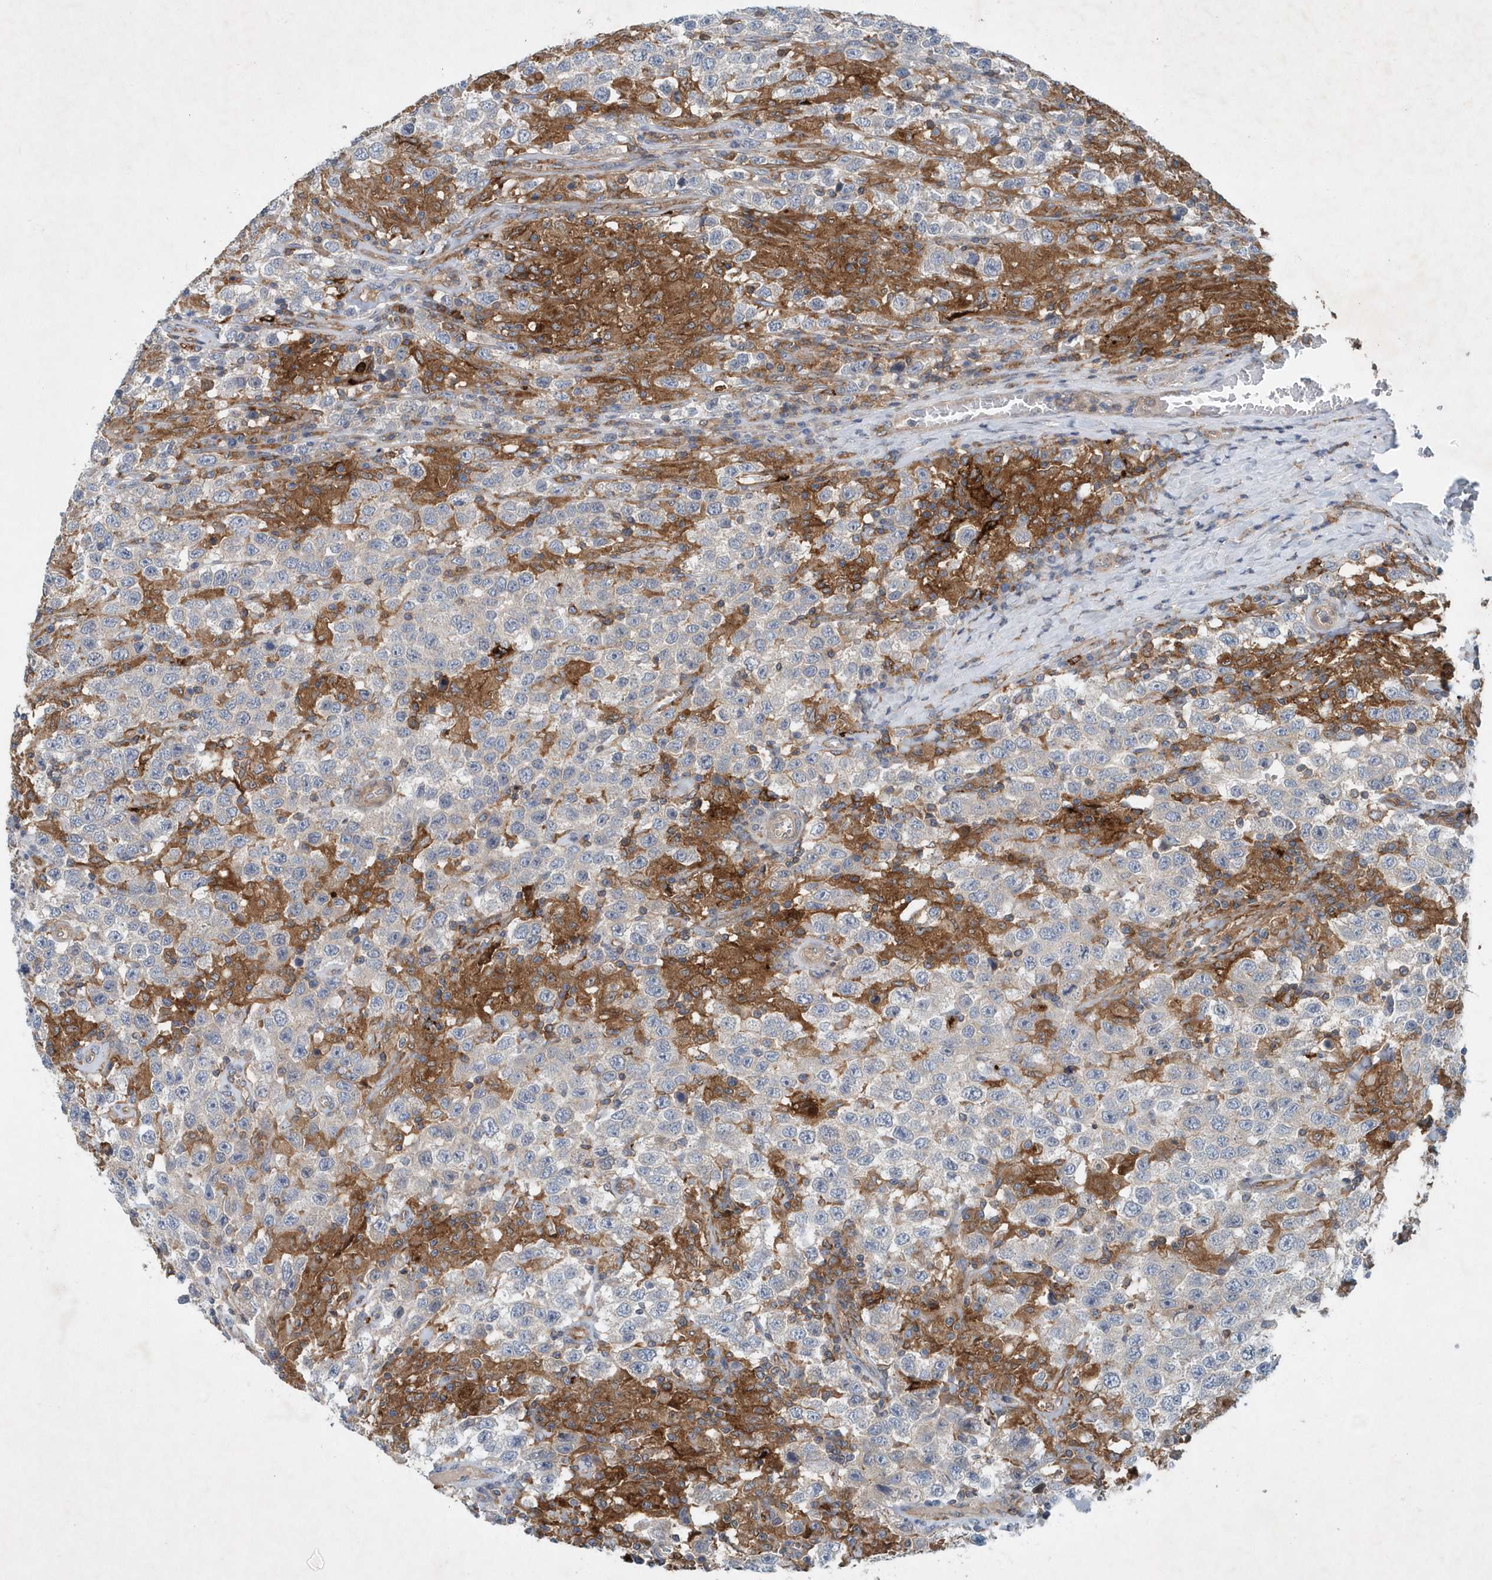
{"staining": {"intensity": "negative", "quantity": "none", "location": "none"}, "tissue": "testis cancer", "cell_type": "Tumor cells", "image_type": "cancer", "snomed": [{"axis": "morphology", "description": "Seminoma, NOS"}, {"axis": "topography", "description": "Testis"}], "caption": "Human testis cancer stained for a protein using immunohistochemistry (IHC) reveals no expression in tumor cells.", "gene": "P2RY10", "patient": {"sex": "male", "age": 41}}